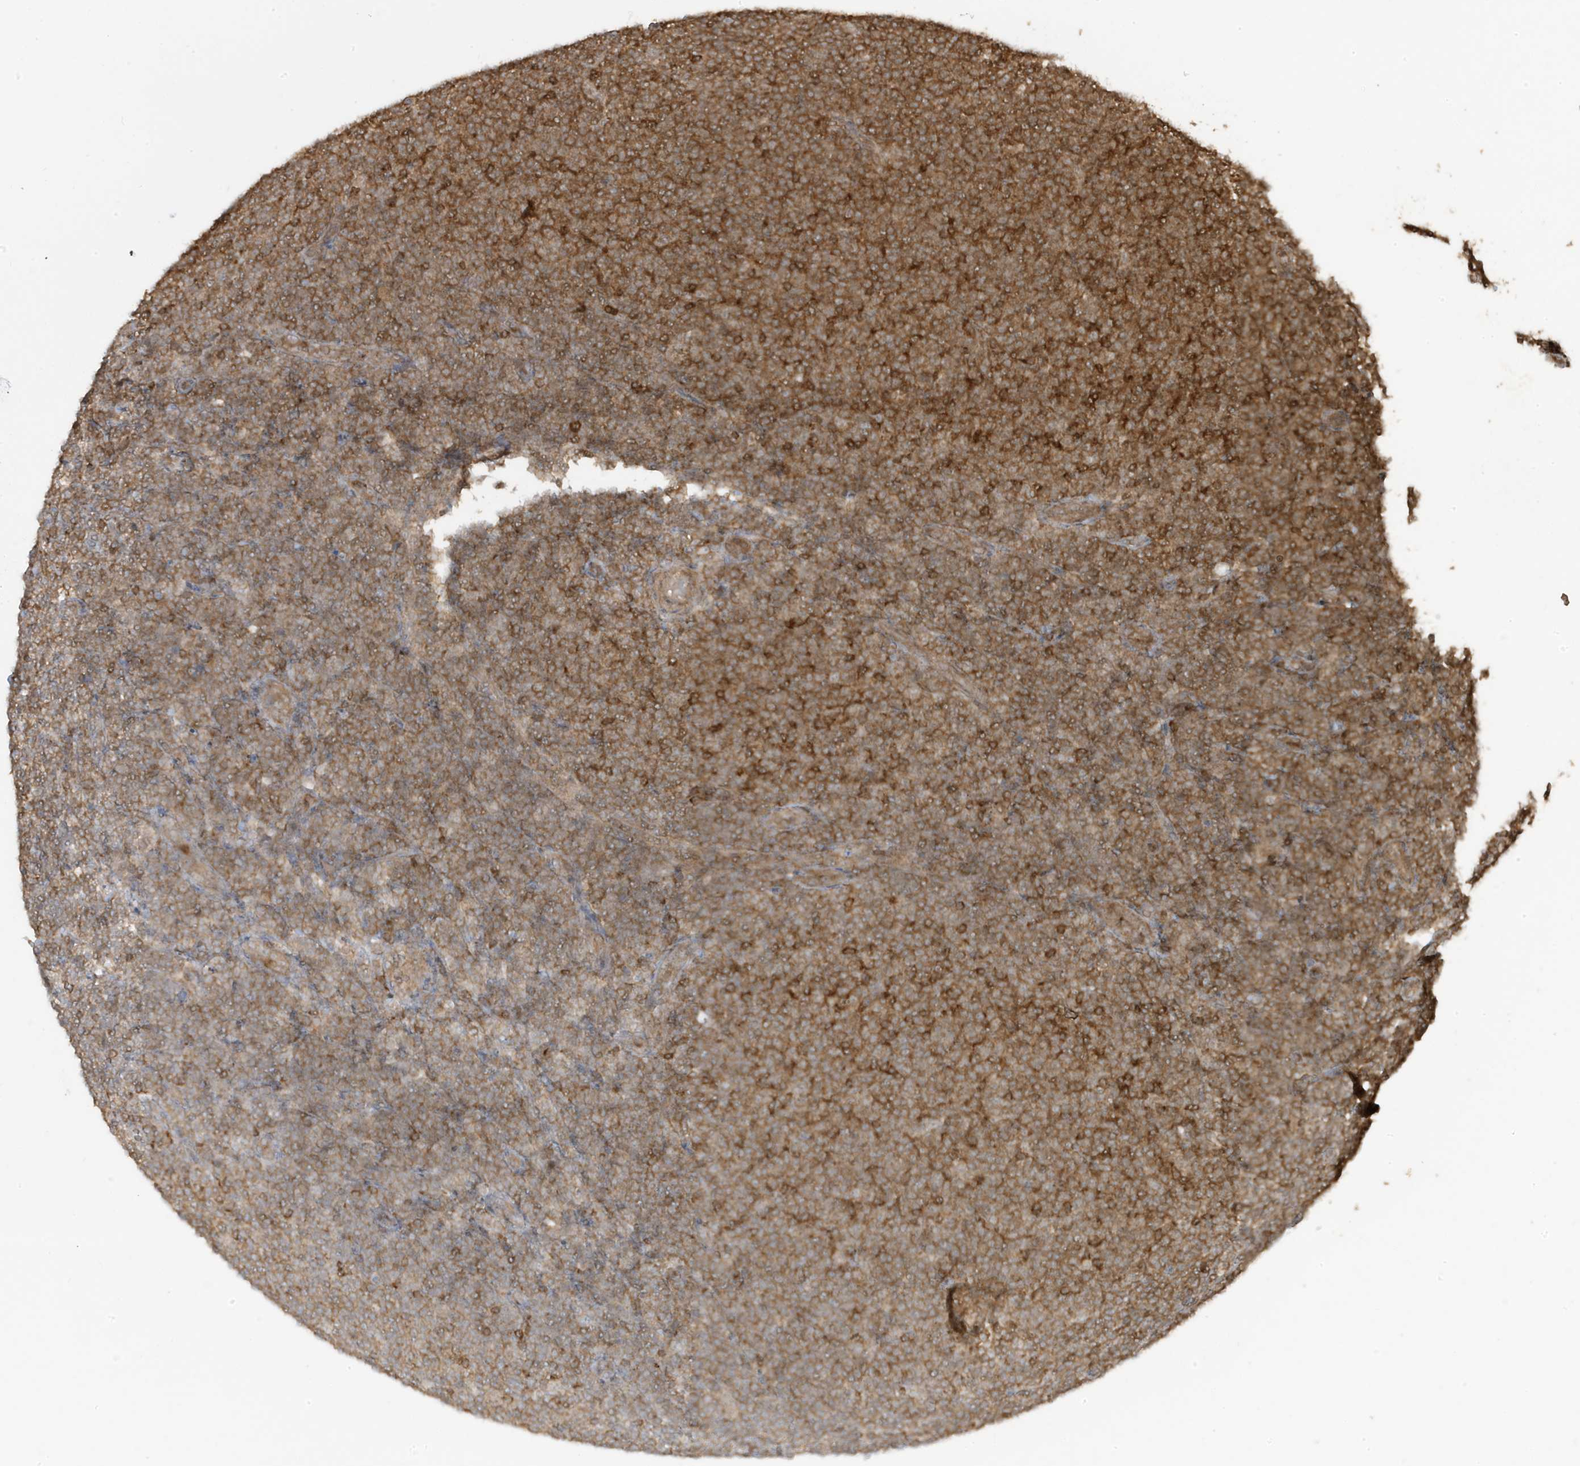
{"staining": {"intensity": "moderate", "quantity": ">75%", "location": "cytoplasmic/membranous"}, "tissue": "lymphoma", "cell_type": "Tumor cells", "image_type": "cancer", "snomed": [{"axis": "morphology", "description": "Malignant lymphoma, non-Hodgkin's type, Low grade"}, {"axis": "topography", "description": "Lymph node"}], "caption": "IHC (DAB (3,3'-diaminobenzidine)) staining of low-grade malignant lymphoma, non-Hodgkin's type demonstrates moderate cytoplasmic/membranous protein expression in approximately >75% of tumor cells.", "gene": "ASAP1", "patient": {"sex": "male", "age": 66}}